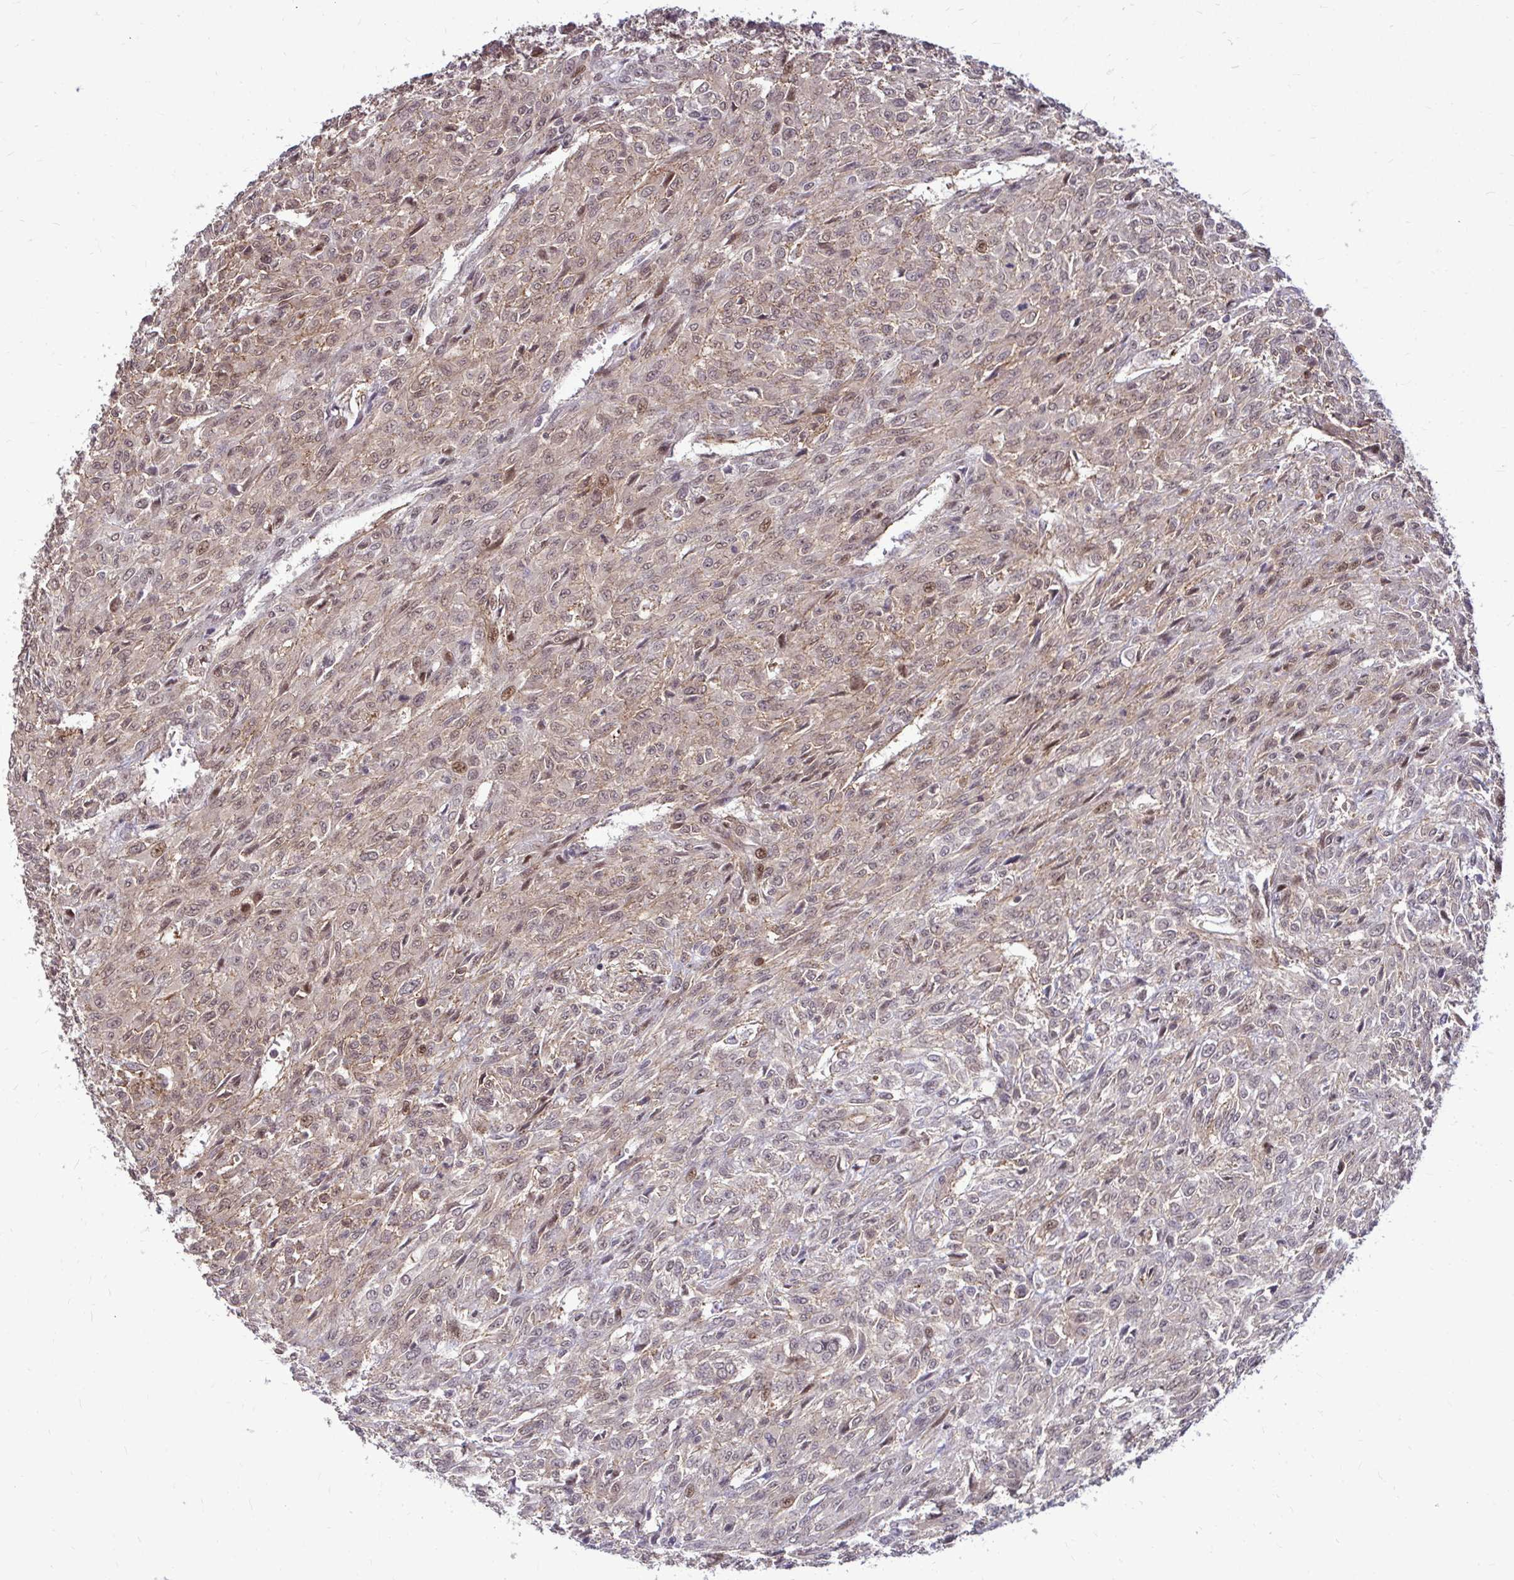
{"staining": {"intensity": "moderate", "quantity": "<25%", "location": "nuclear"}, "tissue": "renal cancer", "cell_type": "Tumor cells", "image_type": "cancer", "snomed": [{"axis": "morphology", "description": "Adenocarcinoma, NOS"}, {"axis": "topography", "description": "Kidney"}], "caption": "There is low levels of moderate nuclear staining in tumor cells of renal adenocarcinoma, as demonstrated by immunohistochemical staining (brown color).", "gene": "TRIP6", "patient": {"sex": "male", "age": 58}}